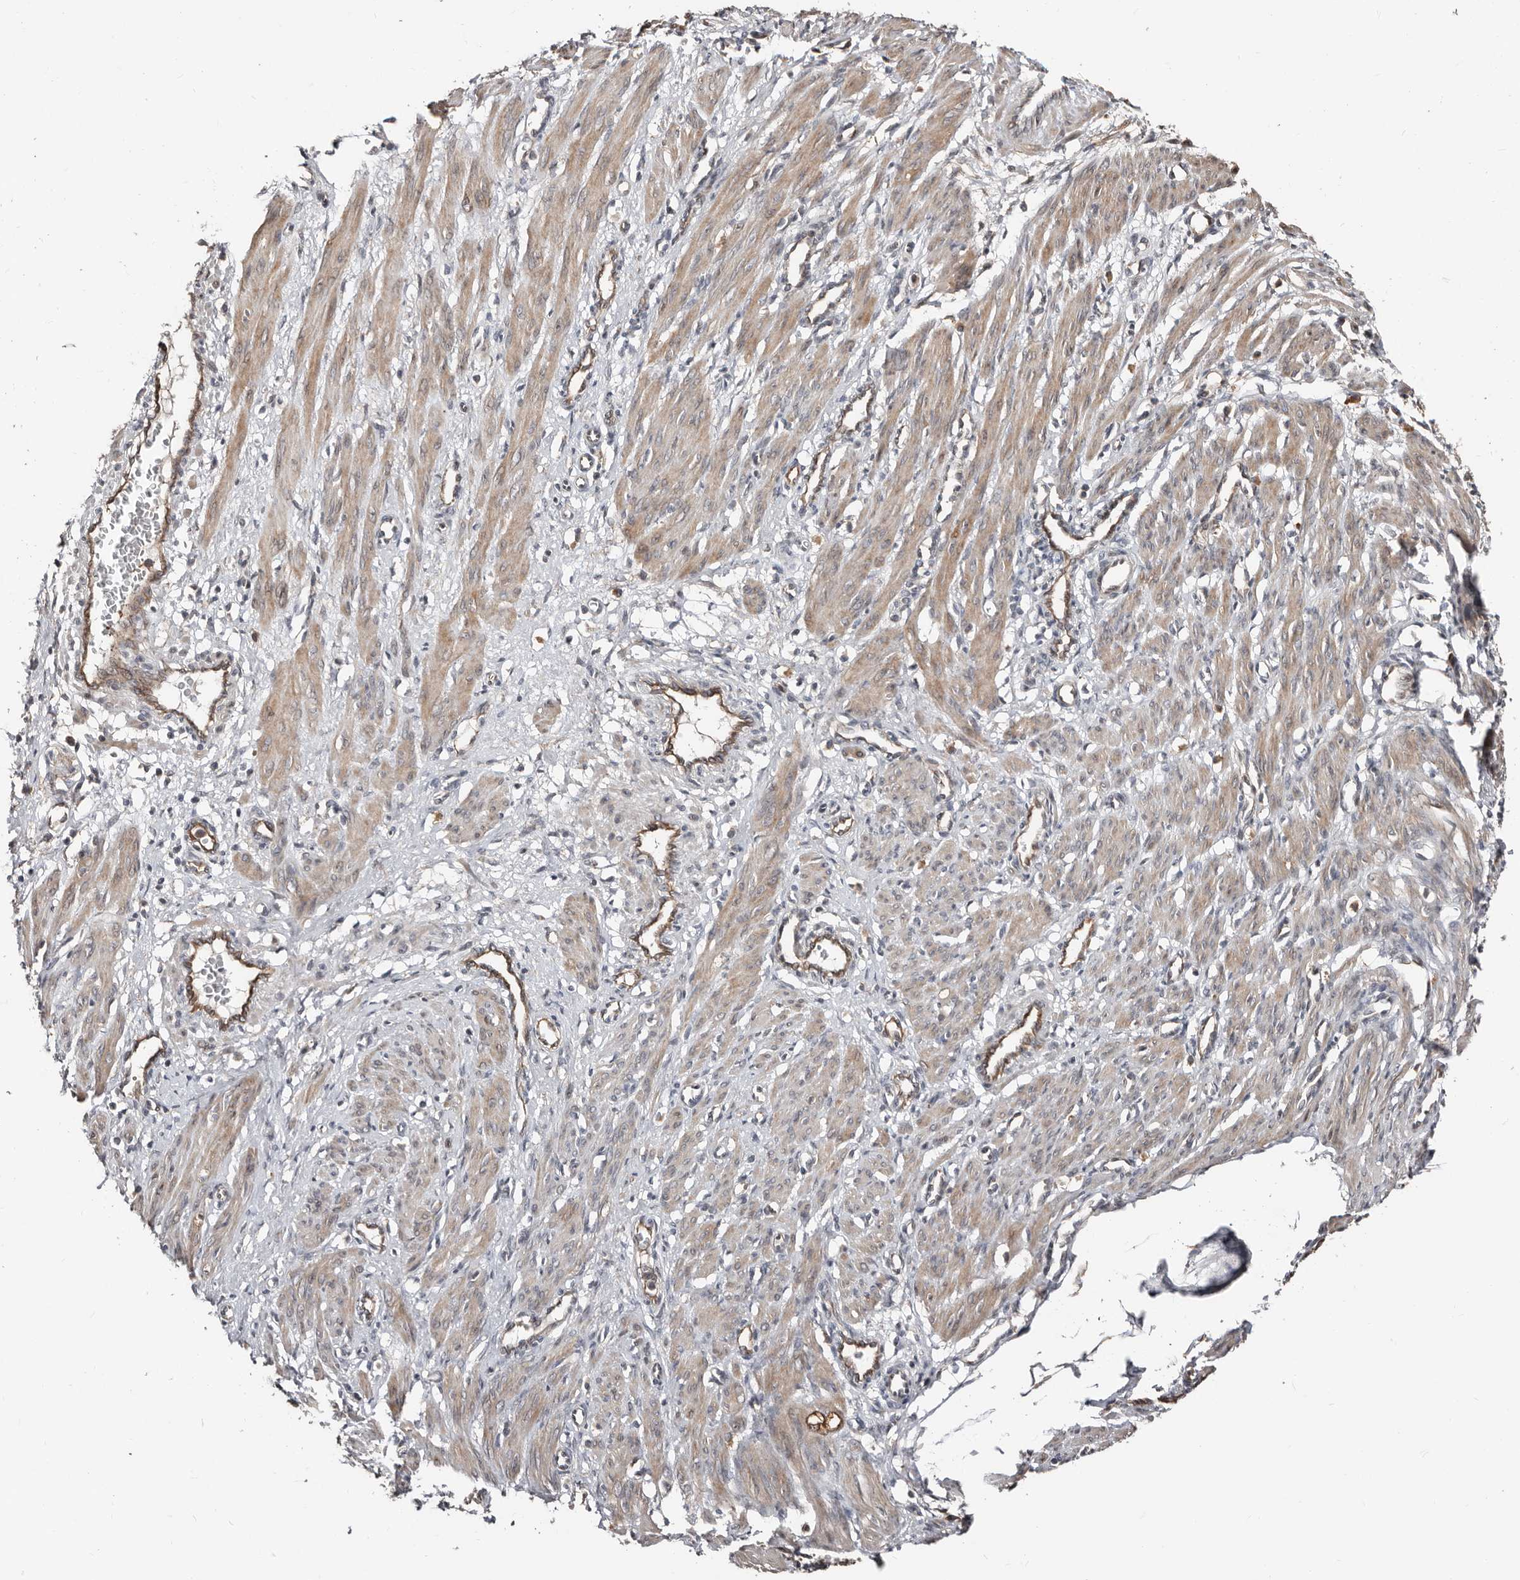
{"staining": {"intensity": "weak", "quantity": ">75%", "location": "cytoplasmic/membranous"}, "tissue": "smooth muscle", "cell_type": "Smooth muscle cells", "image_type": "normal", "snomed": [{"axis": "morphology", "description": "Normal tissue, NOS"}, {"axis": "topography", "description": "Endometrium"}], "caption": "Brown immunohistochemical staining in benign human smooth muscle demonstrates weak cytoplasmic/membranous staining in approximately >75% of smooth muscle cells.", "gene": "SMYD4", "patient": {"sex": "female", "age": 33}}